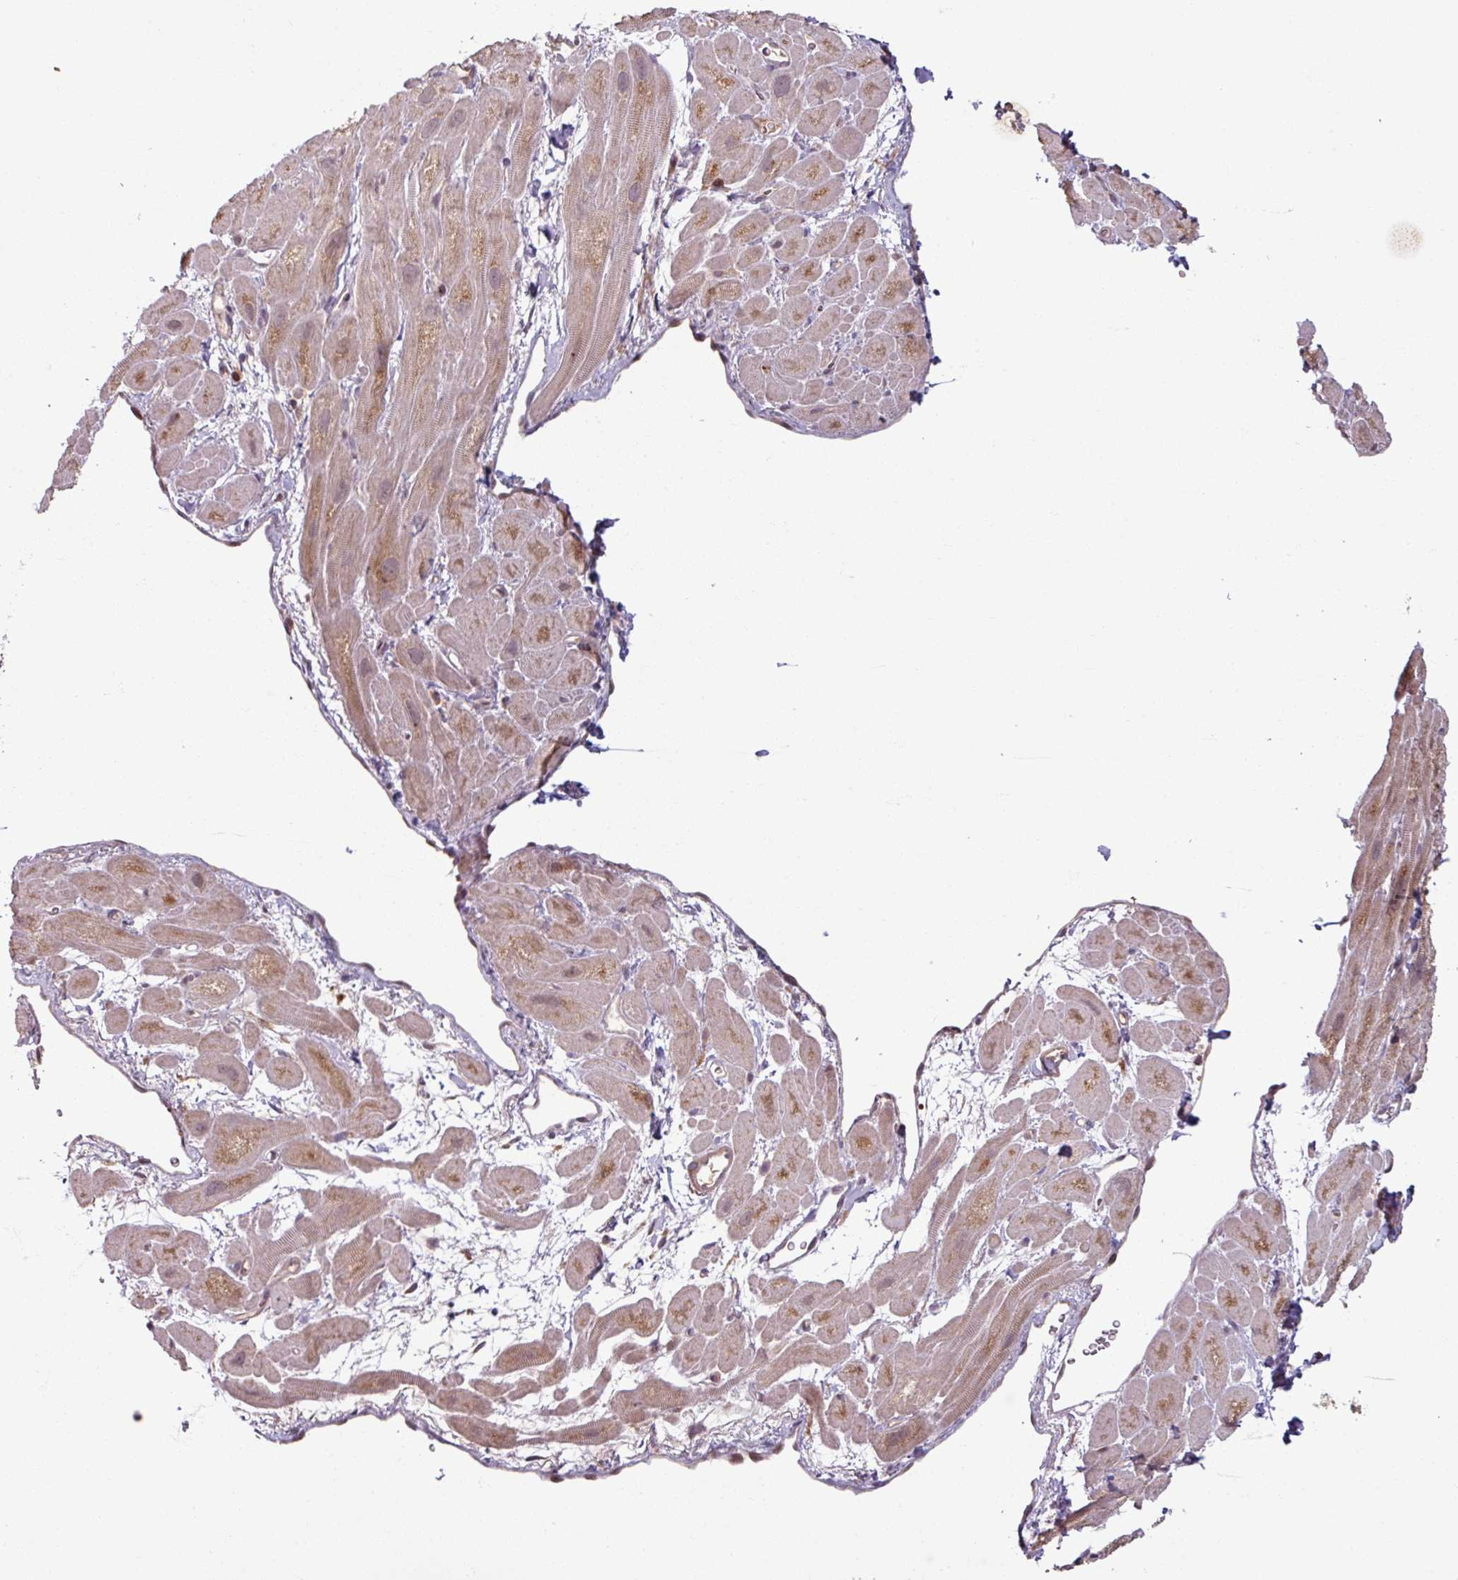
{"staining": {"intensity": "negative", "quantity": "none", "location": "none"}, "tissue": "heart muscle", "cell_type": "Cardiomyocytes", "image_type": "normal", "snomed": [{"axis": "morphology", "description": "Normal tissue, NOS"}, {"axis": "topography", "description": "Heart"}], "caption": "The photomicrograph demonstrates no staining of cardiomyocytes in benign heart muscle.", "gene": "OR6B1", "patient": {"sex": "male", "age": 49}}